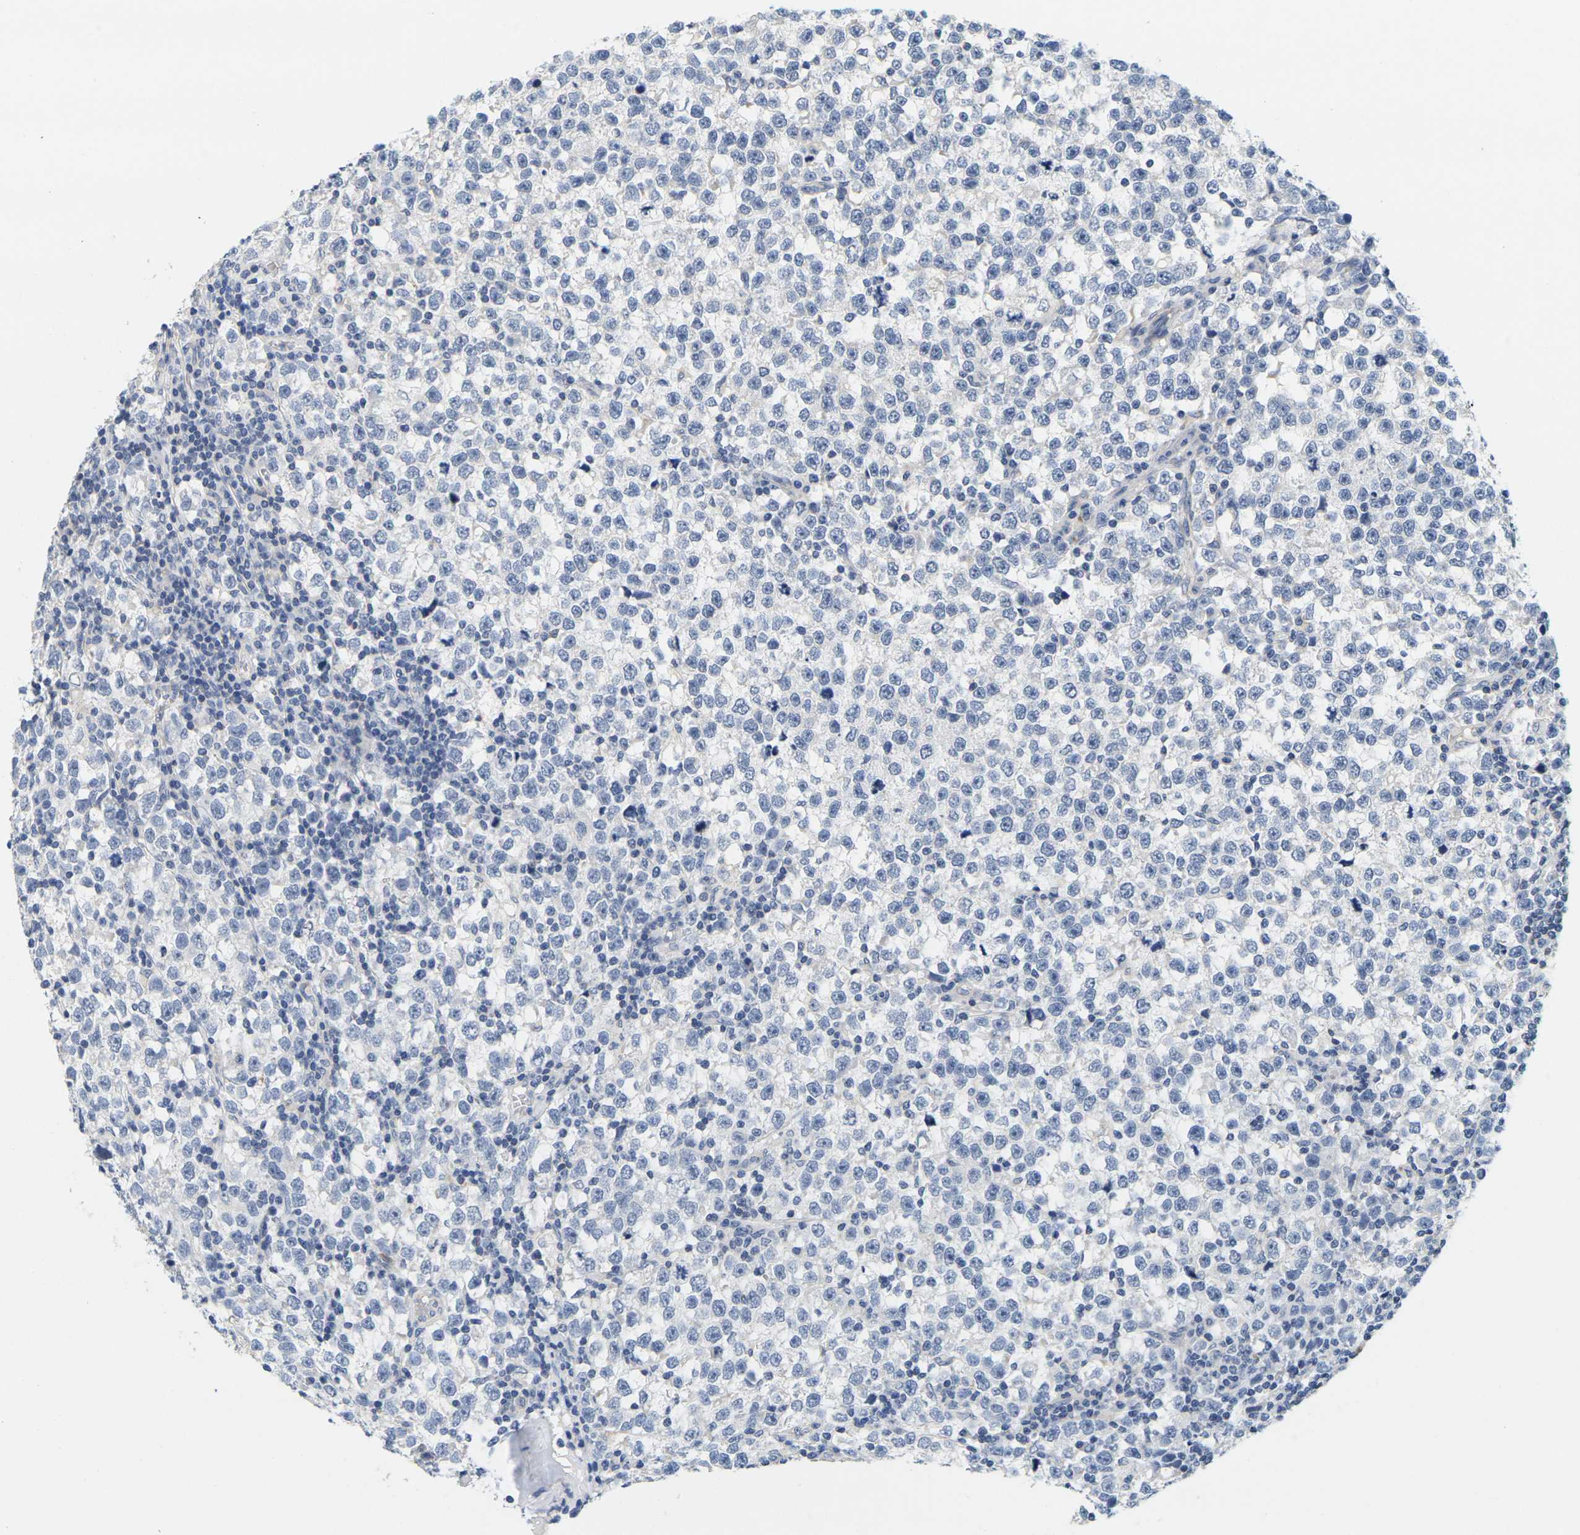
{"staining": {"intensity": "negative", "quantity": "none", "location": "none"}, "tissue": "testis cancer", "cell_type": "Tumor cells", "image_type": "cancer", "snomed": [{"axis": "morphology", "description": "Seminoma, NOS"}, {"axis": "topography", "description": "Testis"}], "caption": "Histopathology image shows no significant protein positivity in tumor cells of testis cancer (seminoma).", "gene": "KLK5", "patient": {"sex": "male", "age": 43}}